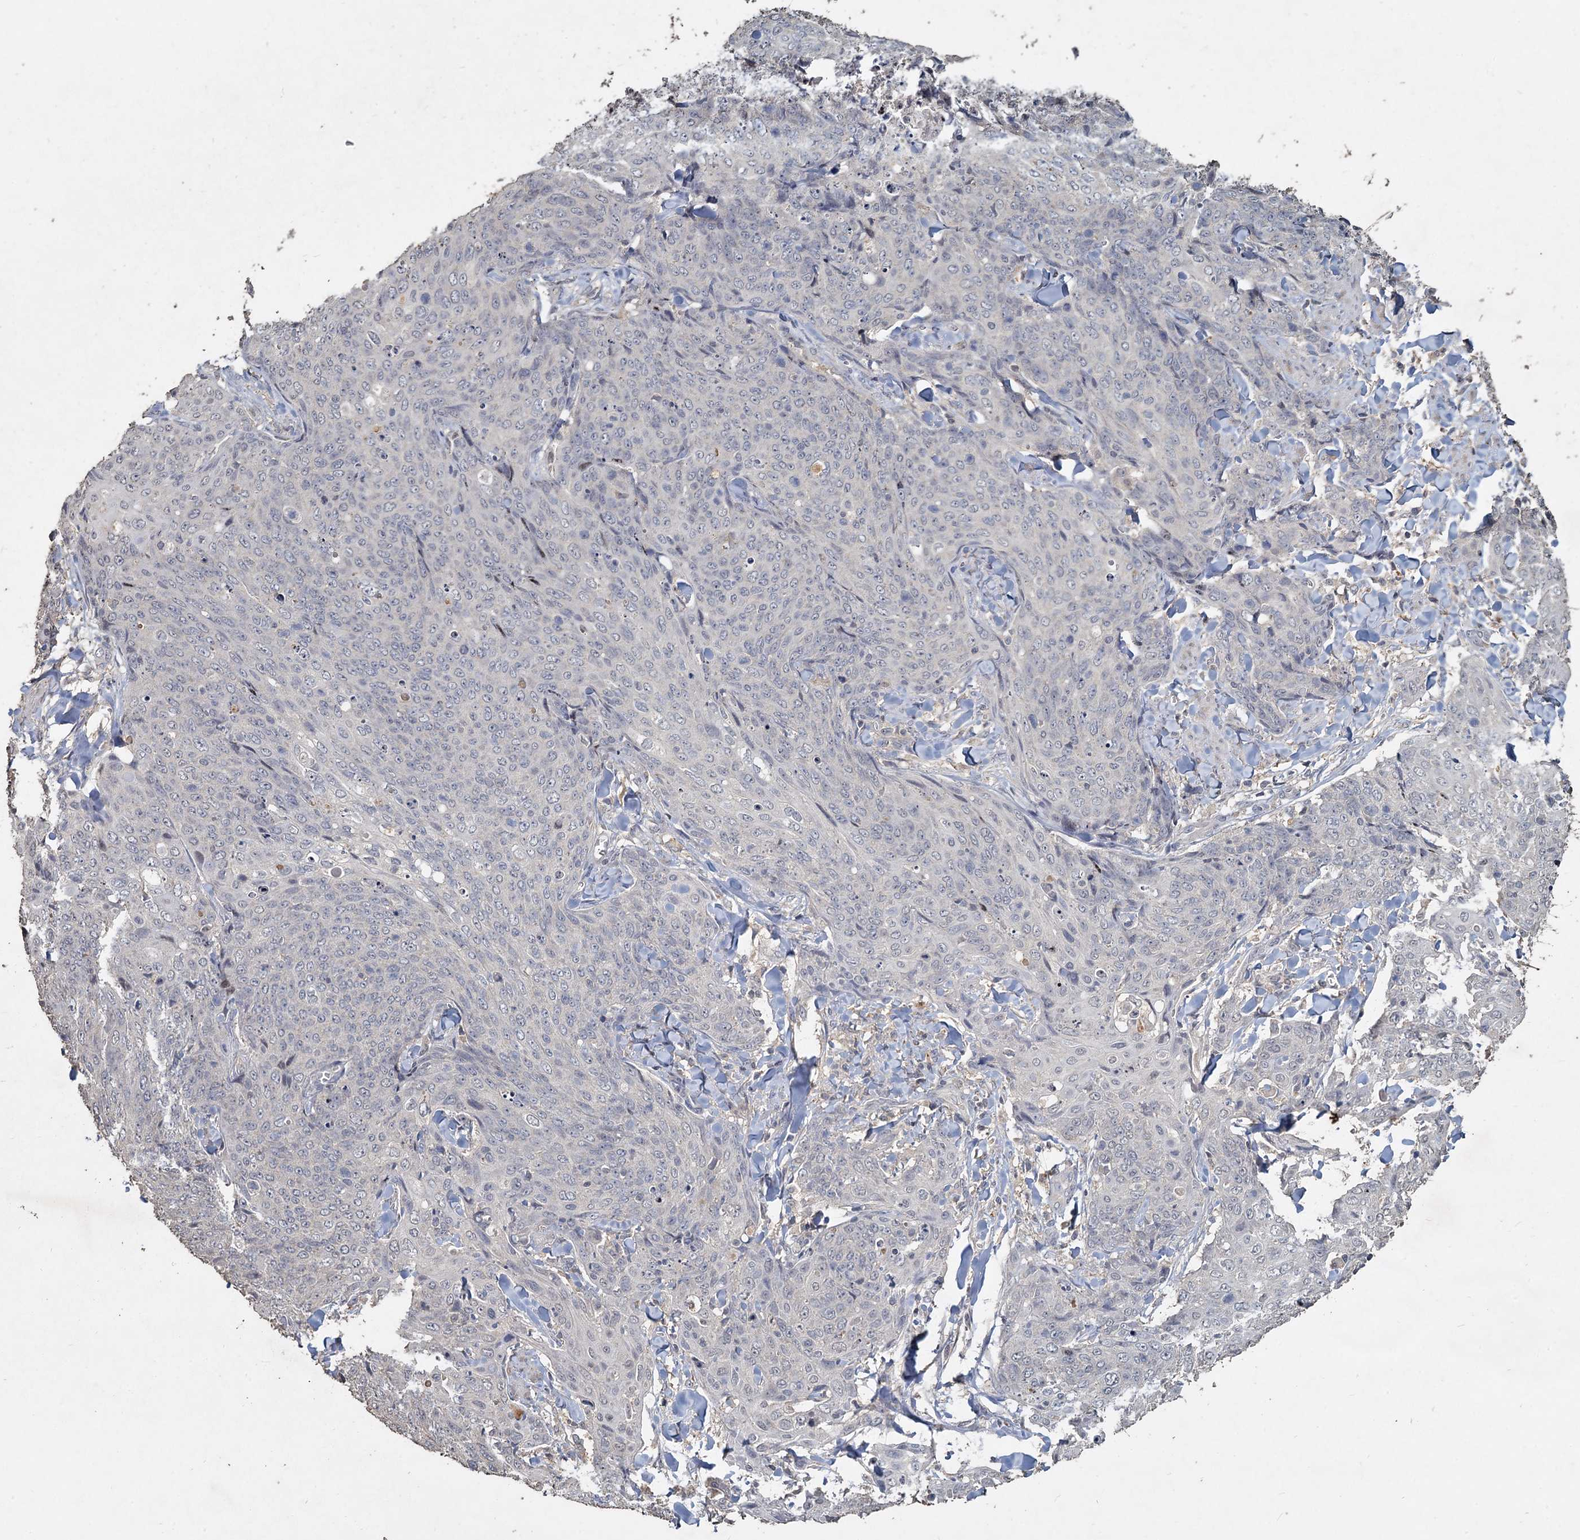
{"staining": {"intensity": "negative", "quantity": "none", "location": "none"}, "tissue": "skin cancer", "cell_type": "Tumor cells", "image_type": "cancer", "snomed": [{"axis": "morphology", "description": "Squamous cell carcinoma, NOS"}, {"axis": "topography", "description": "Skin"}, {"axis": "topography", "description": "Vulva"}], "caption": "Immunohistochemistry (IHC) image of human skin cancer (squamous cell carcinoma) stained for a protein (brown), which reveals no expression in tumor cells.", "gene": "CCDC61", "patient": {"sex": "female", "age": 85}}